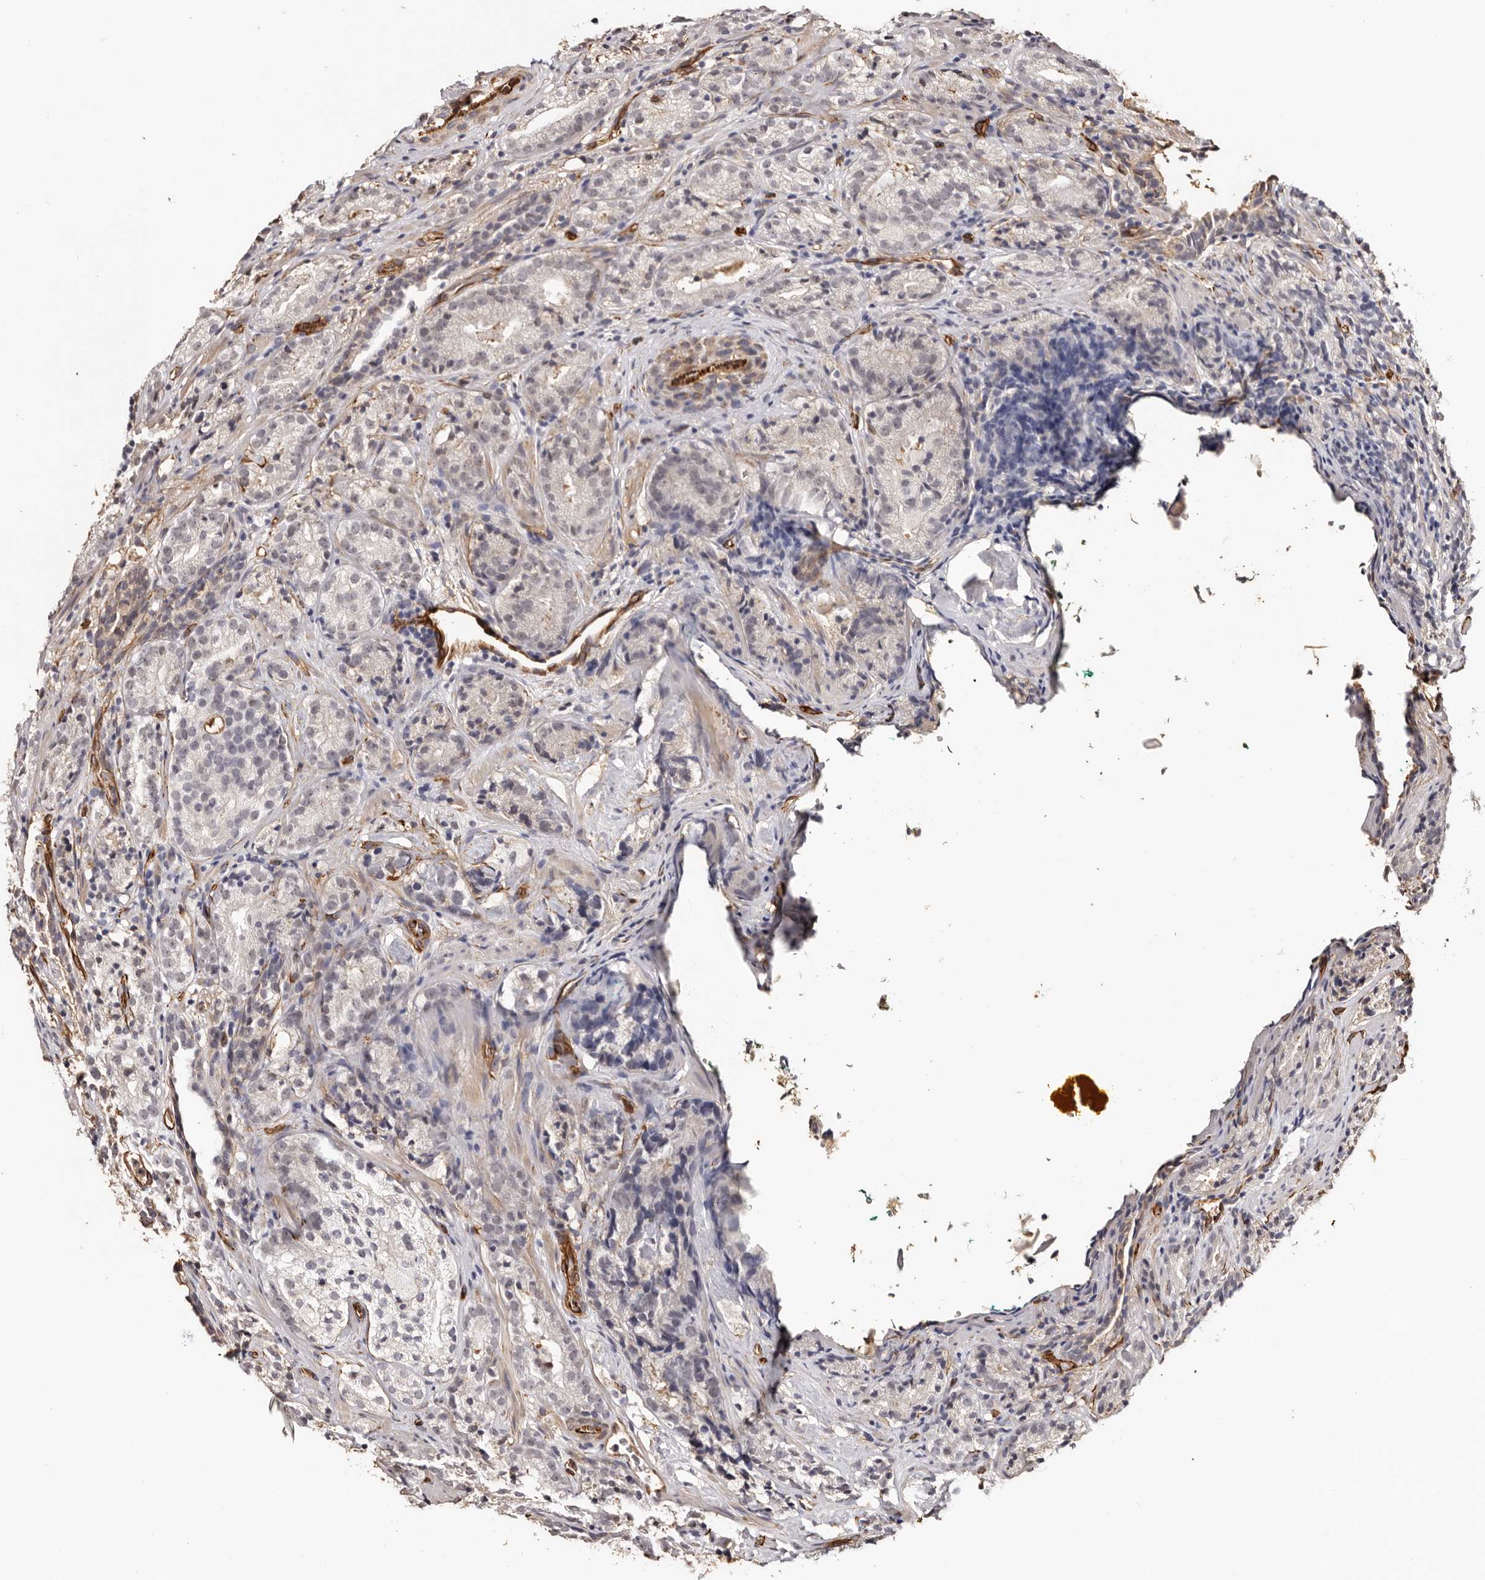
{"staining": {"intensity": "negative", "quantity": "none", "location": "none"}, "tissue": "prostate cancer", "cell_type": "Tumor cells", "image_type": "cancer", "snomed": [{"axis": "morphology", "description": "Adenocarcinoma, High grade"}, {"axis": "topography", "description": "Prostate"}], "caption": "This is an immunohistochemistry image of prostate high-grade adenocarcinoma. There is no expression in tumor cells.", "gene": "ZNF557", "patient": {"sex": "male", "age": 56}}